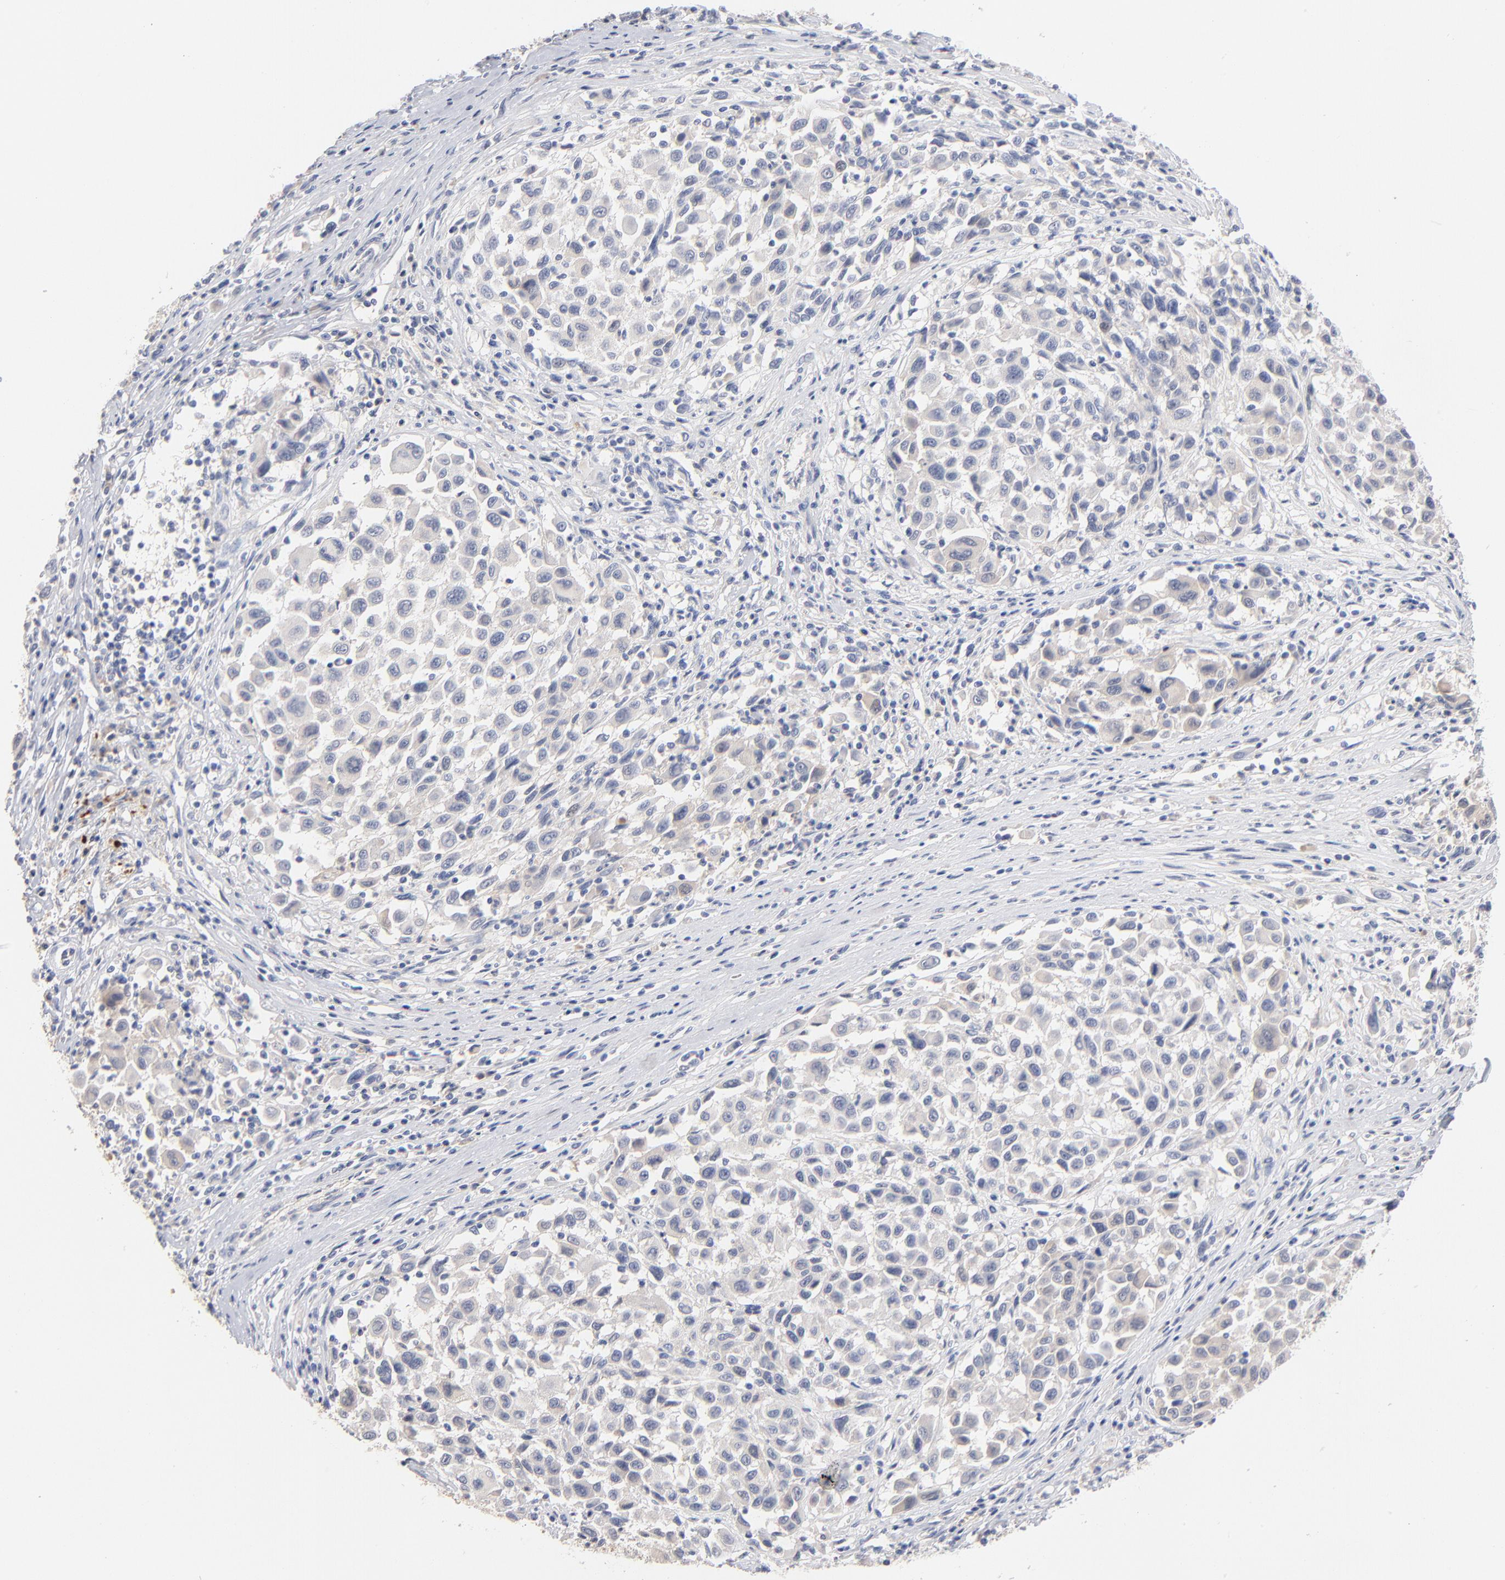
{"staining": {"intensity": "negative", "quantity": "none", "location": "none"}, "tissue": "melanoma", "cell_type": "Tumor cells", "image_type": "cancer", "snomed": [{"axis": "morphology", "description": "Malignant melanoma, Metastatic site"}, {"axis": "topography", "description": "Lymph node"}], "caption": "Immunohistochemistry (IHC) micrograph of human melanoma stained for a protein (brown), which displays no staining in tumor cells.", "gene": "F12", "patient": {"sex": "male", "age": 61}}